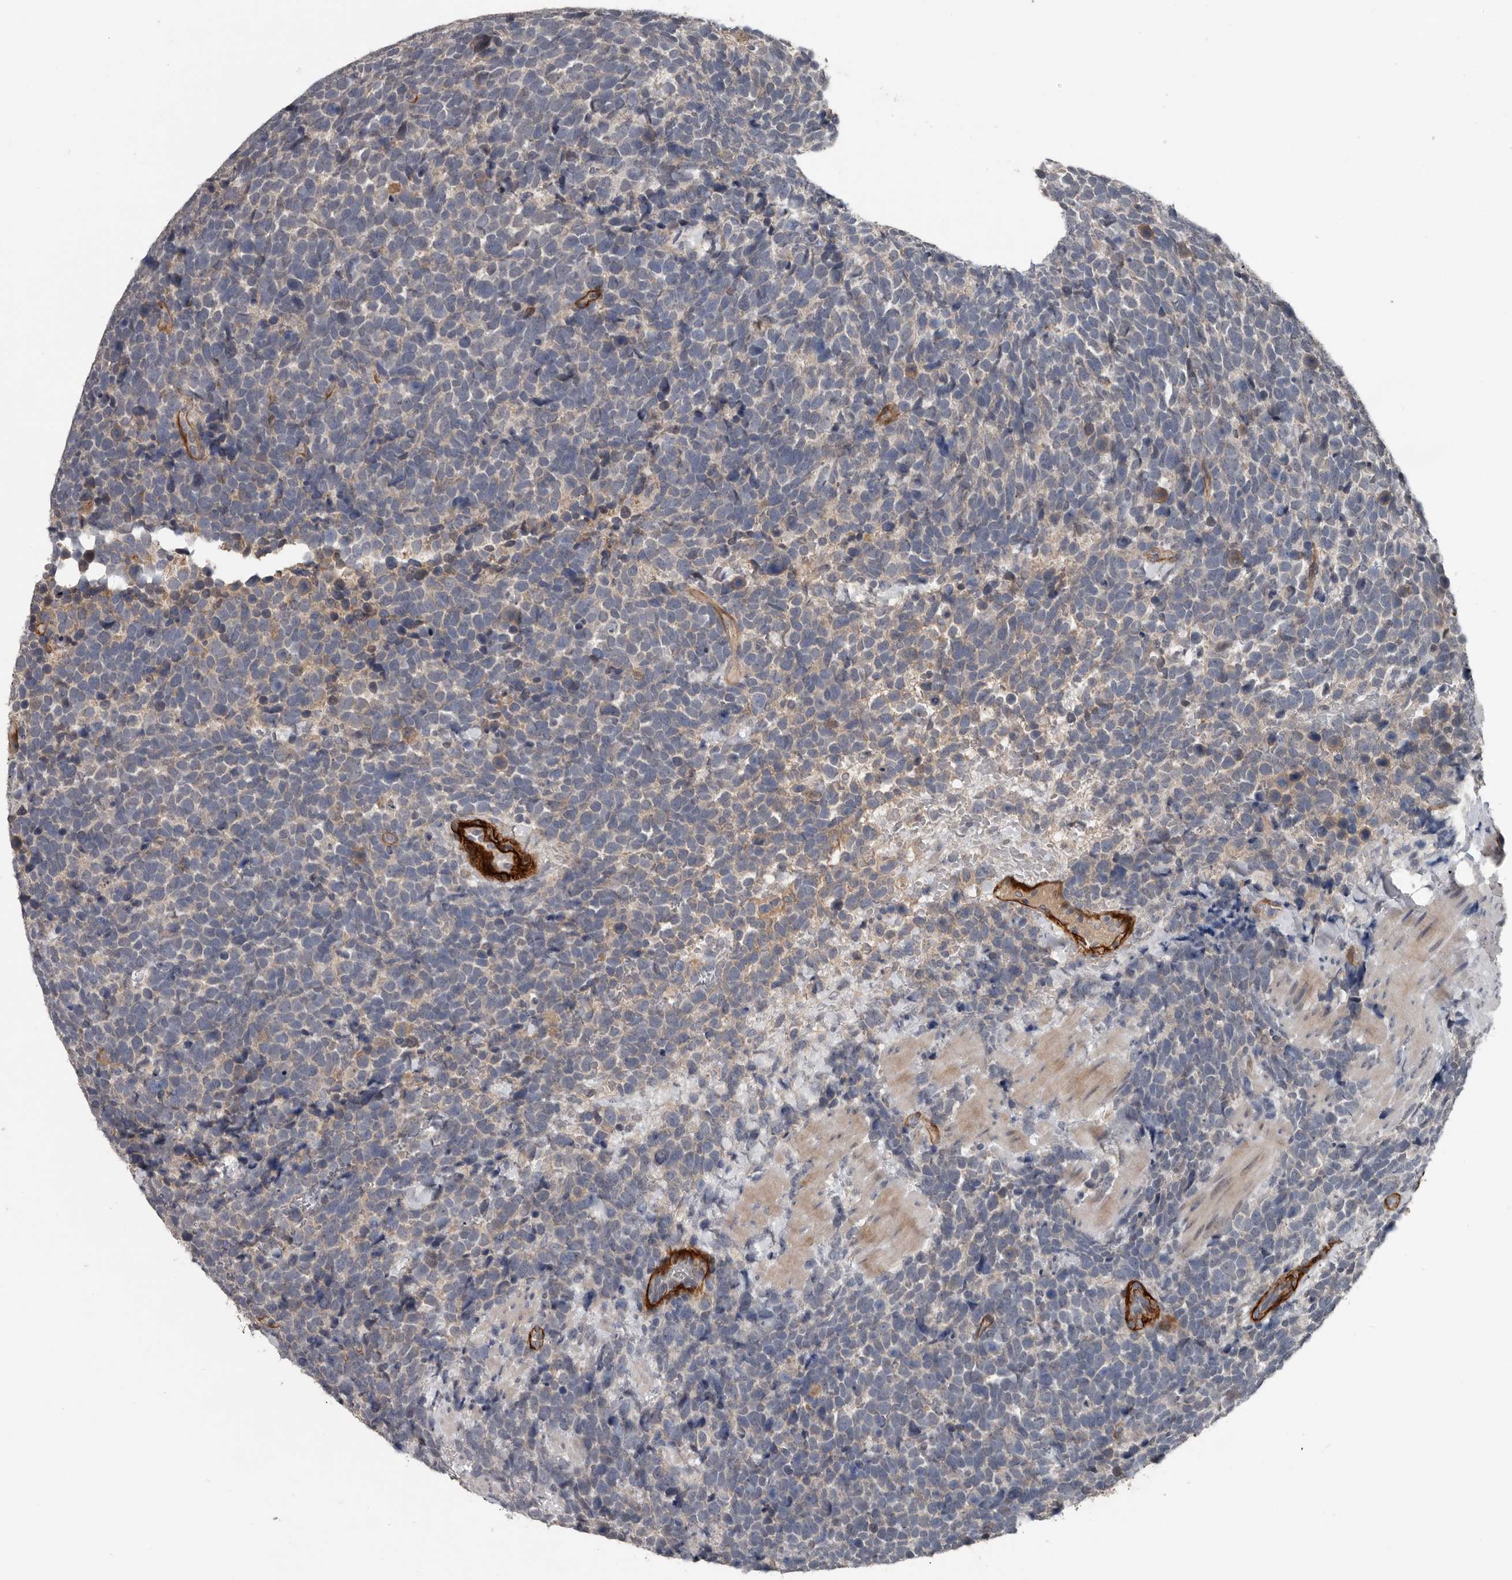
{"staining": {"intensity": "weak", "quantity": "25%-75%", "location": "cytoplasmic/membranous"}, "tissue": "urothelial cancer", "cell_type": "Tumor cells", "image_type": "cancer", "snomed": [{"axis": "morphology", "description": "Urothelial carcinoma, High grade"}, {"axis": "topography", "description": "Urinary bladder"}], "caption": "A histopathology image of human urothelial cancer stained for a protein exhibits weak cytoplasmic/membranous brown staining in tumor cells.", "gene": "C1orf216", "patient": {"sex": "female", "age": 82}}